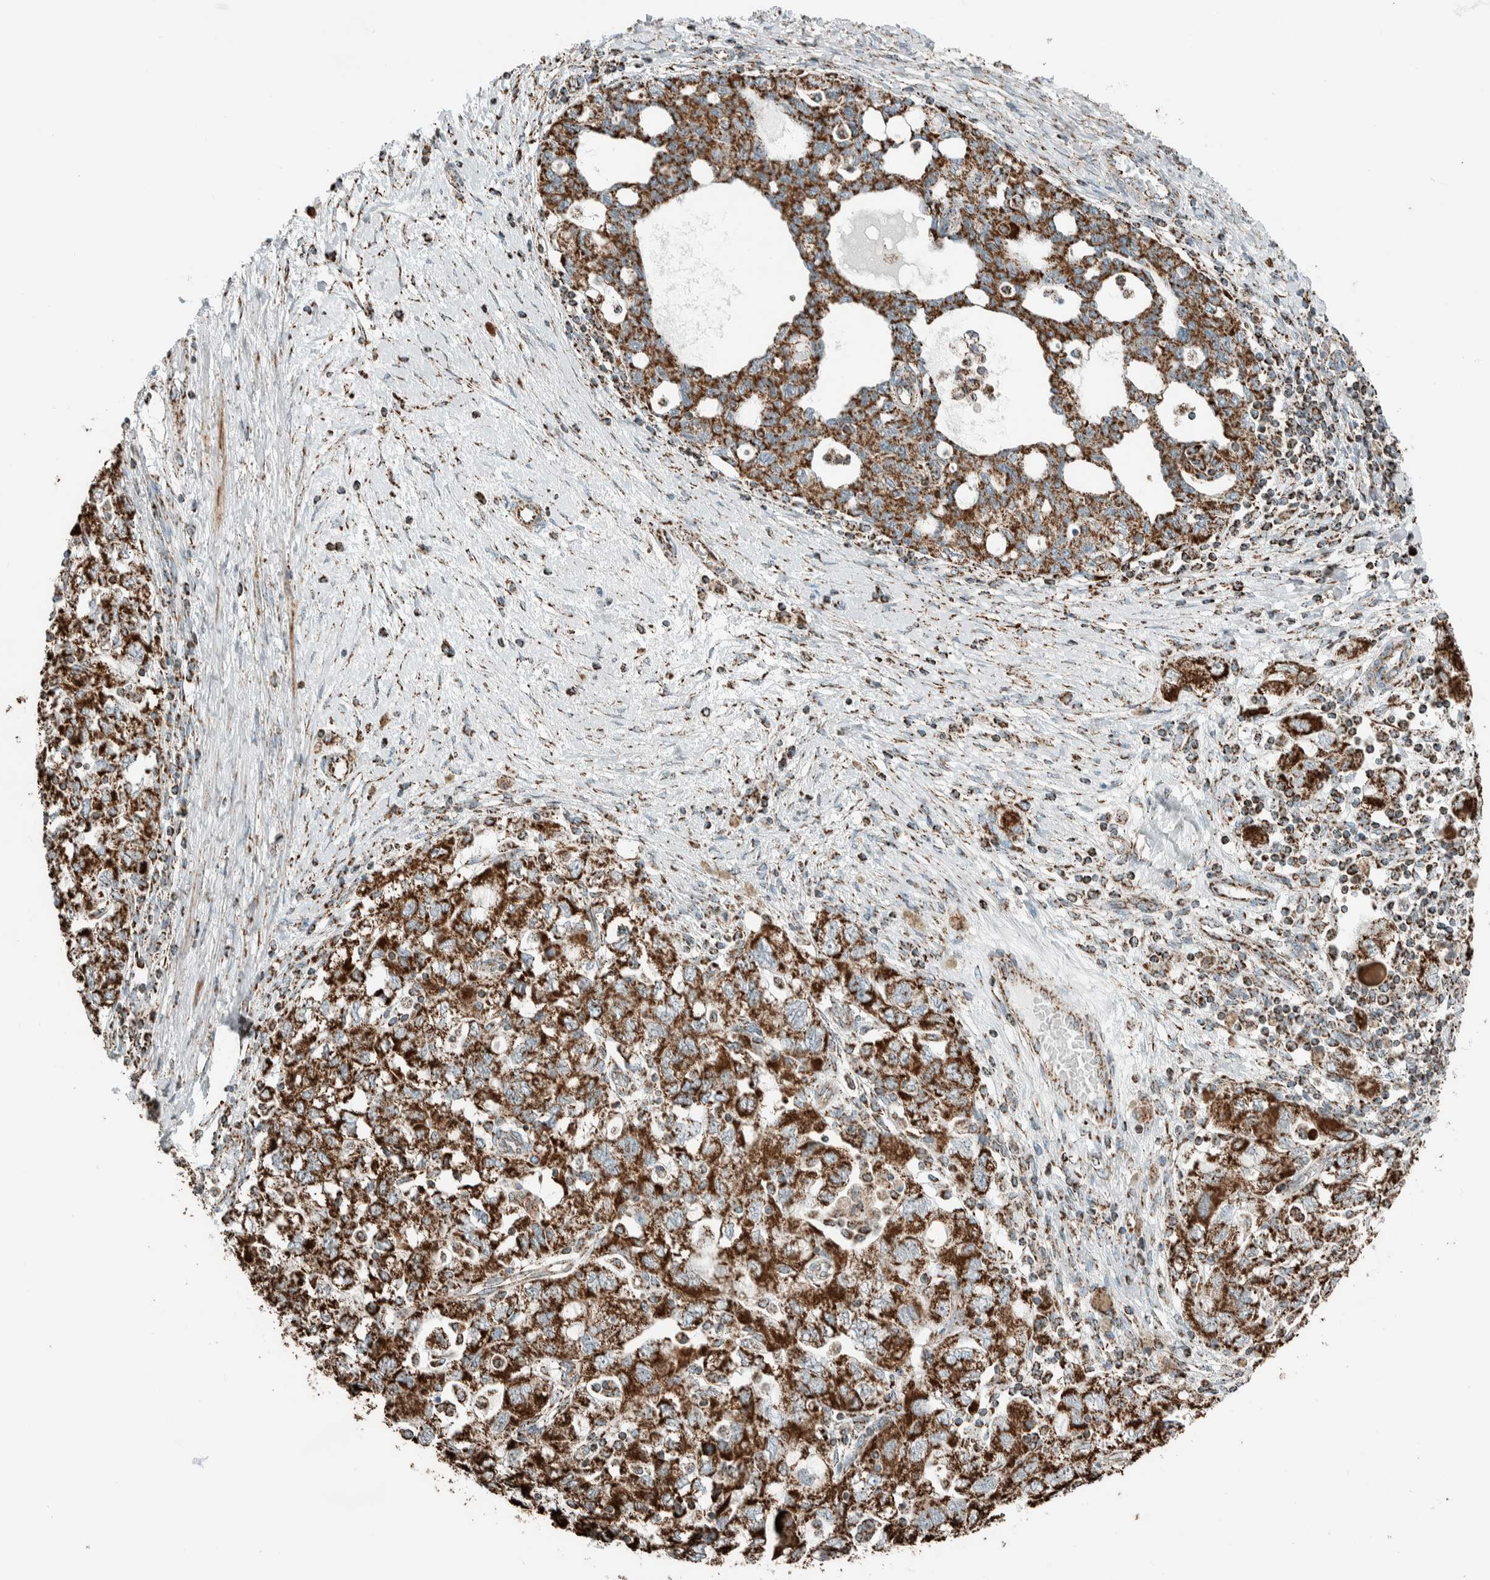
{"staining": {"intensity": "strong", "quantity": ">75%", "location": "cytoplasmic/membranous"}, "tissue": "ovarian cancer", "cell_type": "Tumor cells", "image_type": "cancer", "snomed": [{"axis": "morphology", "description": "Carcinoma, NOS"}, {"axis": "morphology", "description": "Cystadenocarcinoma, serous, NOS"}, {"axis": "topography", "description": "Ovary"}], "caption": "Ovarian cancer stained with immunohistochemistry displays strong cytoplasmic/membranous expression in about >75% of tumor cells.", "gene": "ZNF454", "patient": {"sex": "female", "age": 69}}